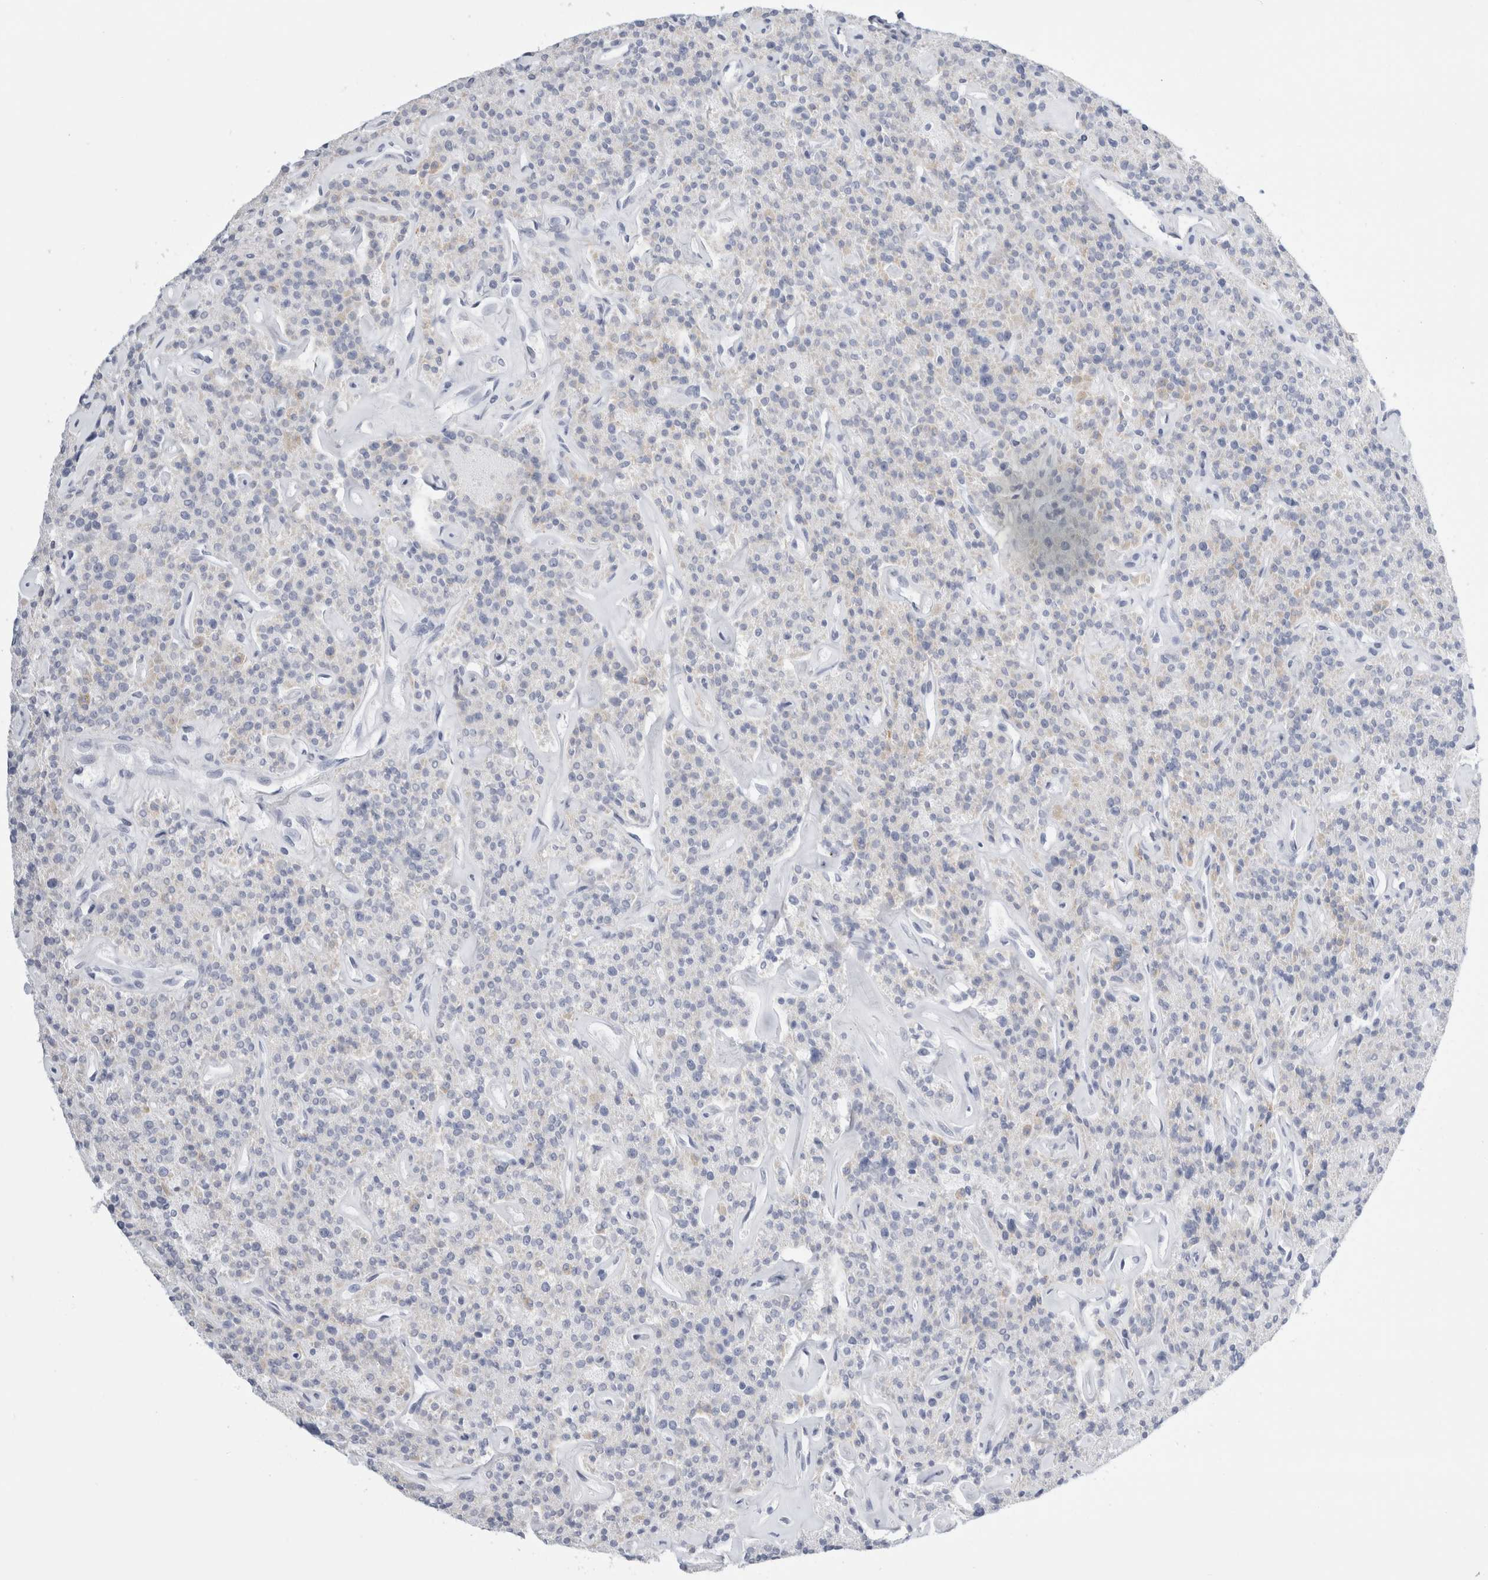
{"staining": {"intensity": "negative", "quantity": "none", "location": "none"}, "tissue": "parathyroid gland", "cell_type": "Glandular cells", "image_type": "normal", "snomed": [{"axis": "morphology", "description": "Normal tissue, NOS"}, {"axis": "topography", "description": "Parathyroid gland"}], "caption": "A photomicrograph of parathyroid gland stained for a protein demonstrates no brown staining in glandular cells. (DAB immunohistochemistry (IHC) with hematoxylin counter stain).", "gene": "MUC15", "patient": {"sex": "male", "age": 46}}